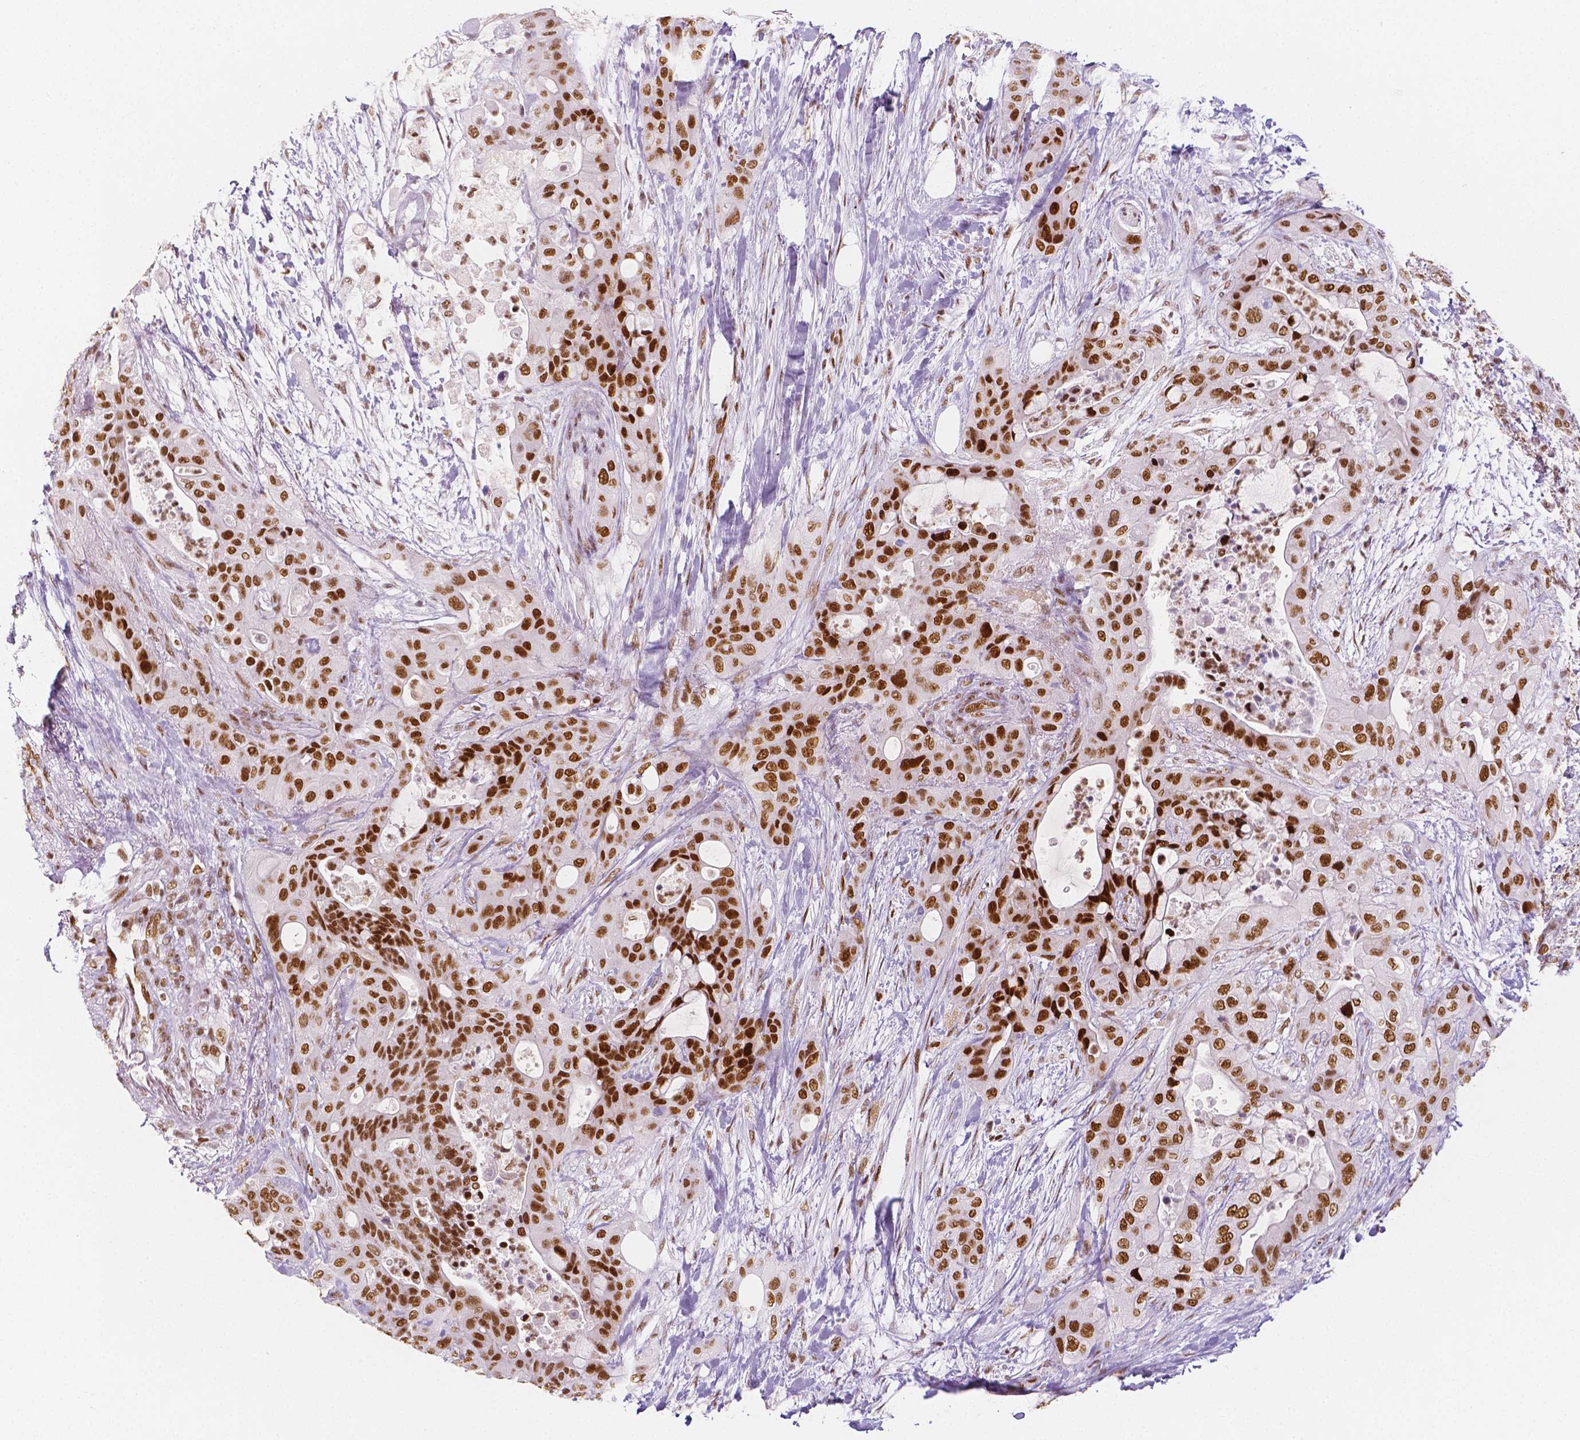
{"staining": {"intensity": "strong", "quantity": ">75%", "location": "nuclear"}, "tissue": "pancreatic cancer", "cell_type": "Tumor cells", "image_type": "cancer", "snomed": [{"axis": "morphology", "description": "Adenocarcinoma, NOS"}, {"axis": "topography", "description": "Pancreas"}], "caption": "Human pancreatic cancer (adenocarcinoma) stained with a protein marker demonstrates strong staining in tumor cells.", "gene": "HDAC1", "patient": {"sex": "male", "age": 71}}